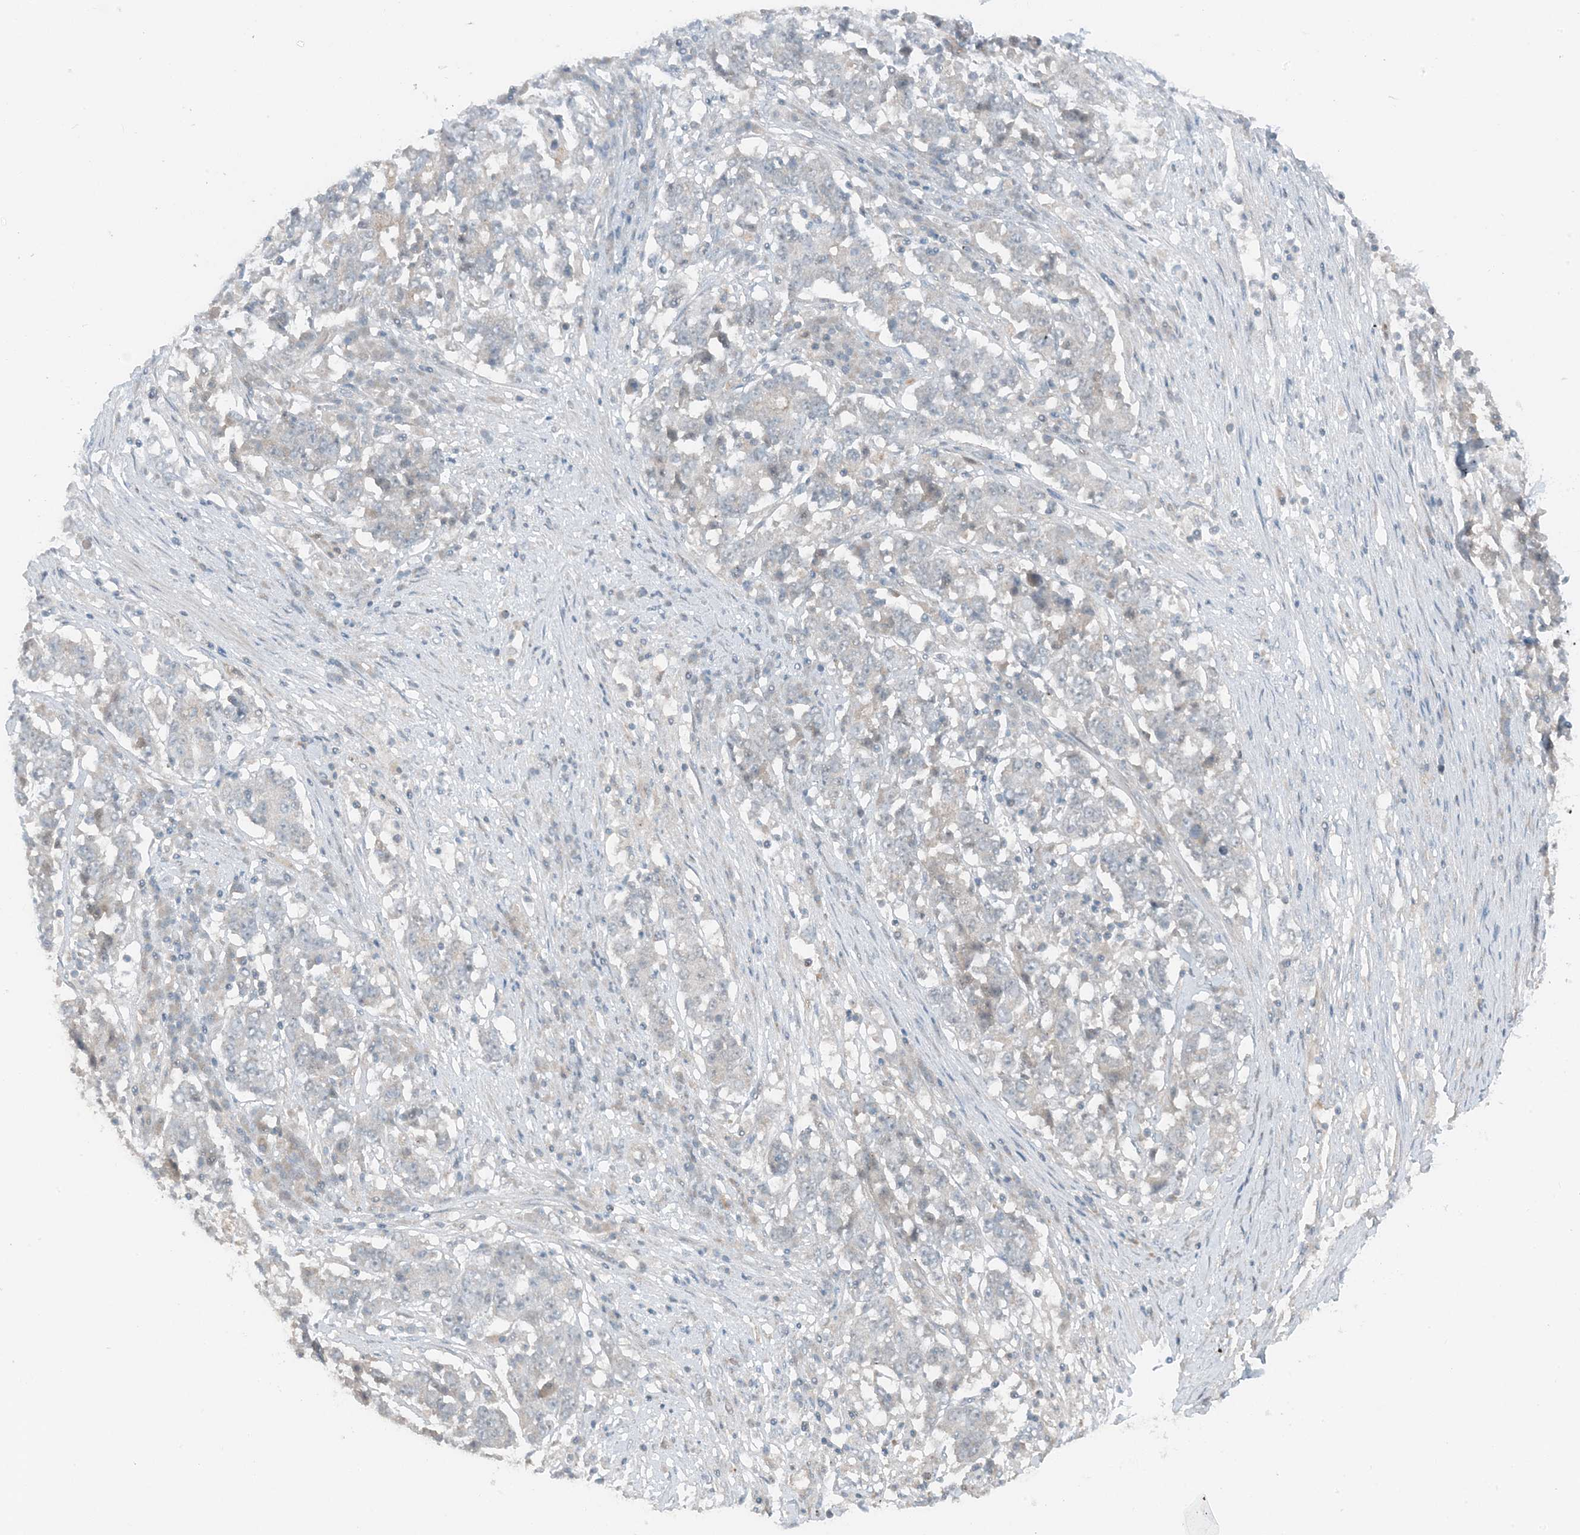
{"staining": {"intensity": "negative", "quantity": "none", "location": "none"}, "tissue": "stomach cancer", "cell_type": "Tumor cells", "image_type": "cancer", "snomed": [{"axis": "morphology", "description": "Adenocarcinoma, NOS"}, {"axis": "topography", "description": "Stomach"}], "caption": "Tumor cells show no significant expression in adenocarcinoma (stomach). The staining was performed using DAB (3,3'-diaminobenzidine) to visualize the protein expression in brown, while the nuclei were stained in blue with hematoxylin (Magnification: 20x).", "gene": "MITD1", "patient": {"sex": "male", "age": 59}}